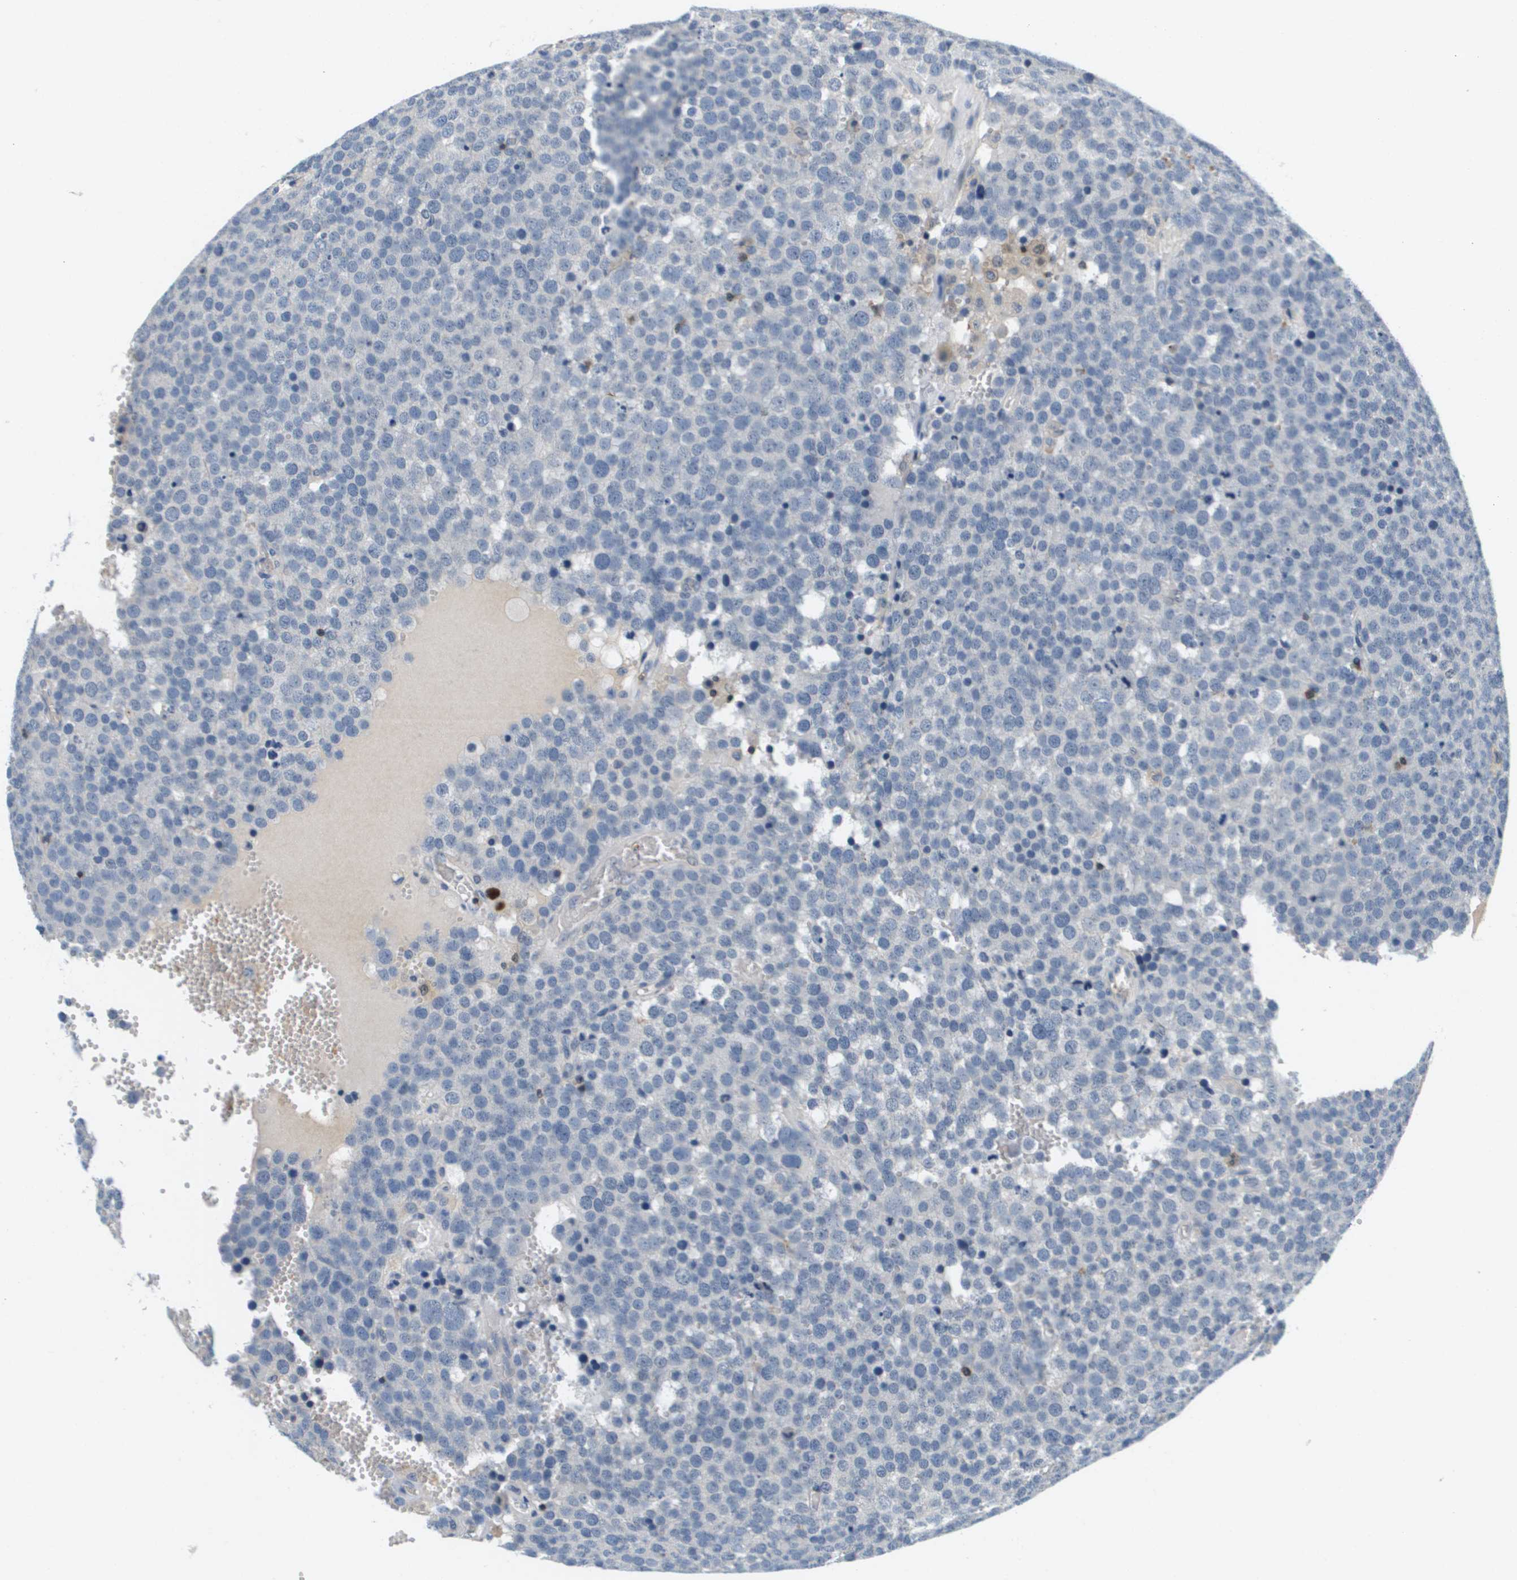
{"staining": {"intensity": "negative", "quantity": "none", "location": "none"}, "tissue": "testis cancer", "cell_type": "Tumor cells", "image_type": "cancer", "snomed": [{"axis": "morphology", "description": "Normal tissue, NOS"}, {"axis": "morphology", "description": "Seminoma, NOS"}, {"axis": "topography", "description": "Testis"}], "caption": "Immunohistochemical staining of human testis seminoma reveals no significant expression in tumor cells. (IHC, brightfield microscopy, high magnification).", "gene": "KCNQ5", "patient": {"sex": "male", "age": 71}}